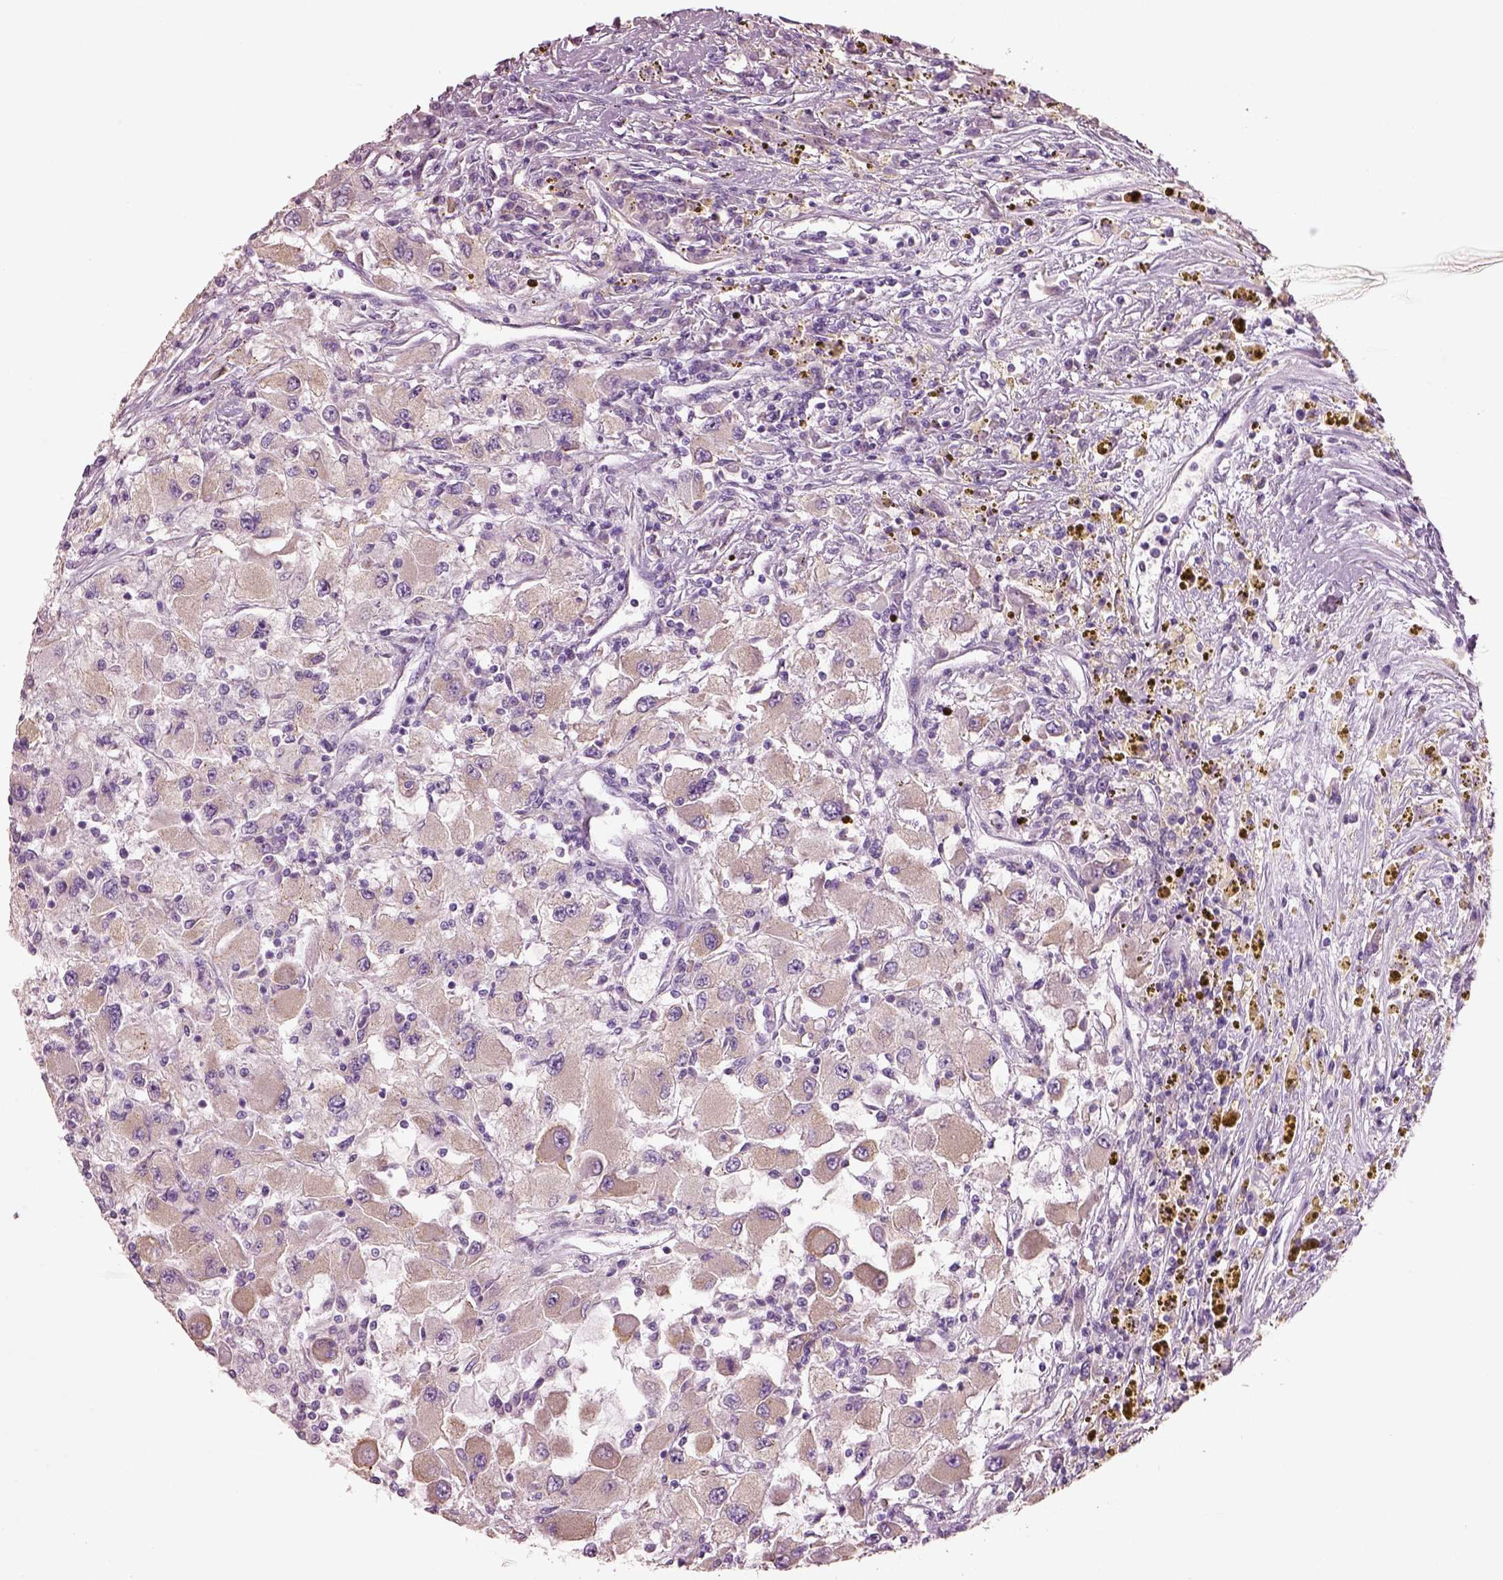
{"staining": {"intensity": "negative", "quantity": "none", "location": "none"}, "tissue": "renal cancer", "cell_type": "Tumor cells", "image_type": "cancer", "snomed": [{"axis": "morphology", "description": "Adenocarcinoma, NOS"}, {"axis": "topography", "description": "Kidney"}], "caption": "An image of adenocarcinoma (renal) stained for a protein displays no brown staining in tumor cells.", "gene": "PNOC", "patient": {"sex": "female", "age": 67}}